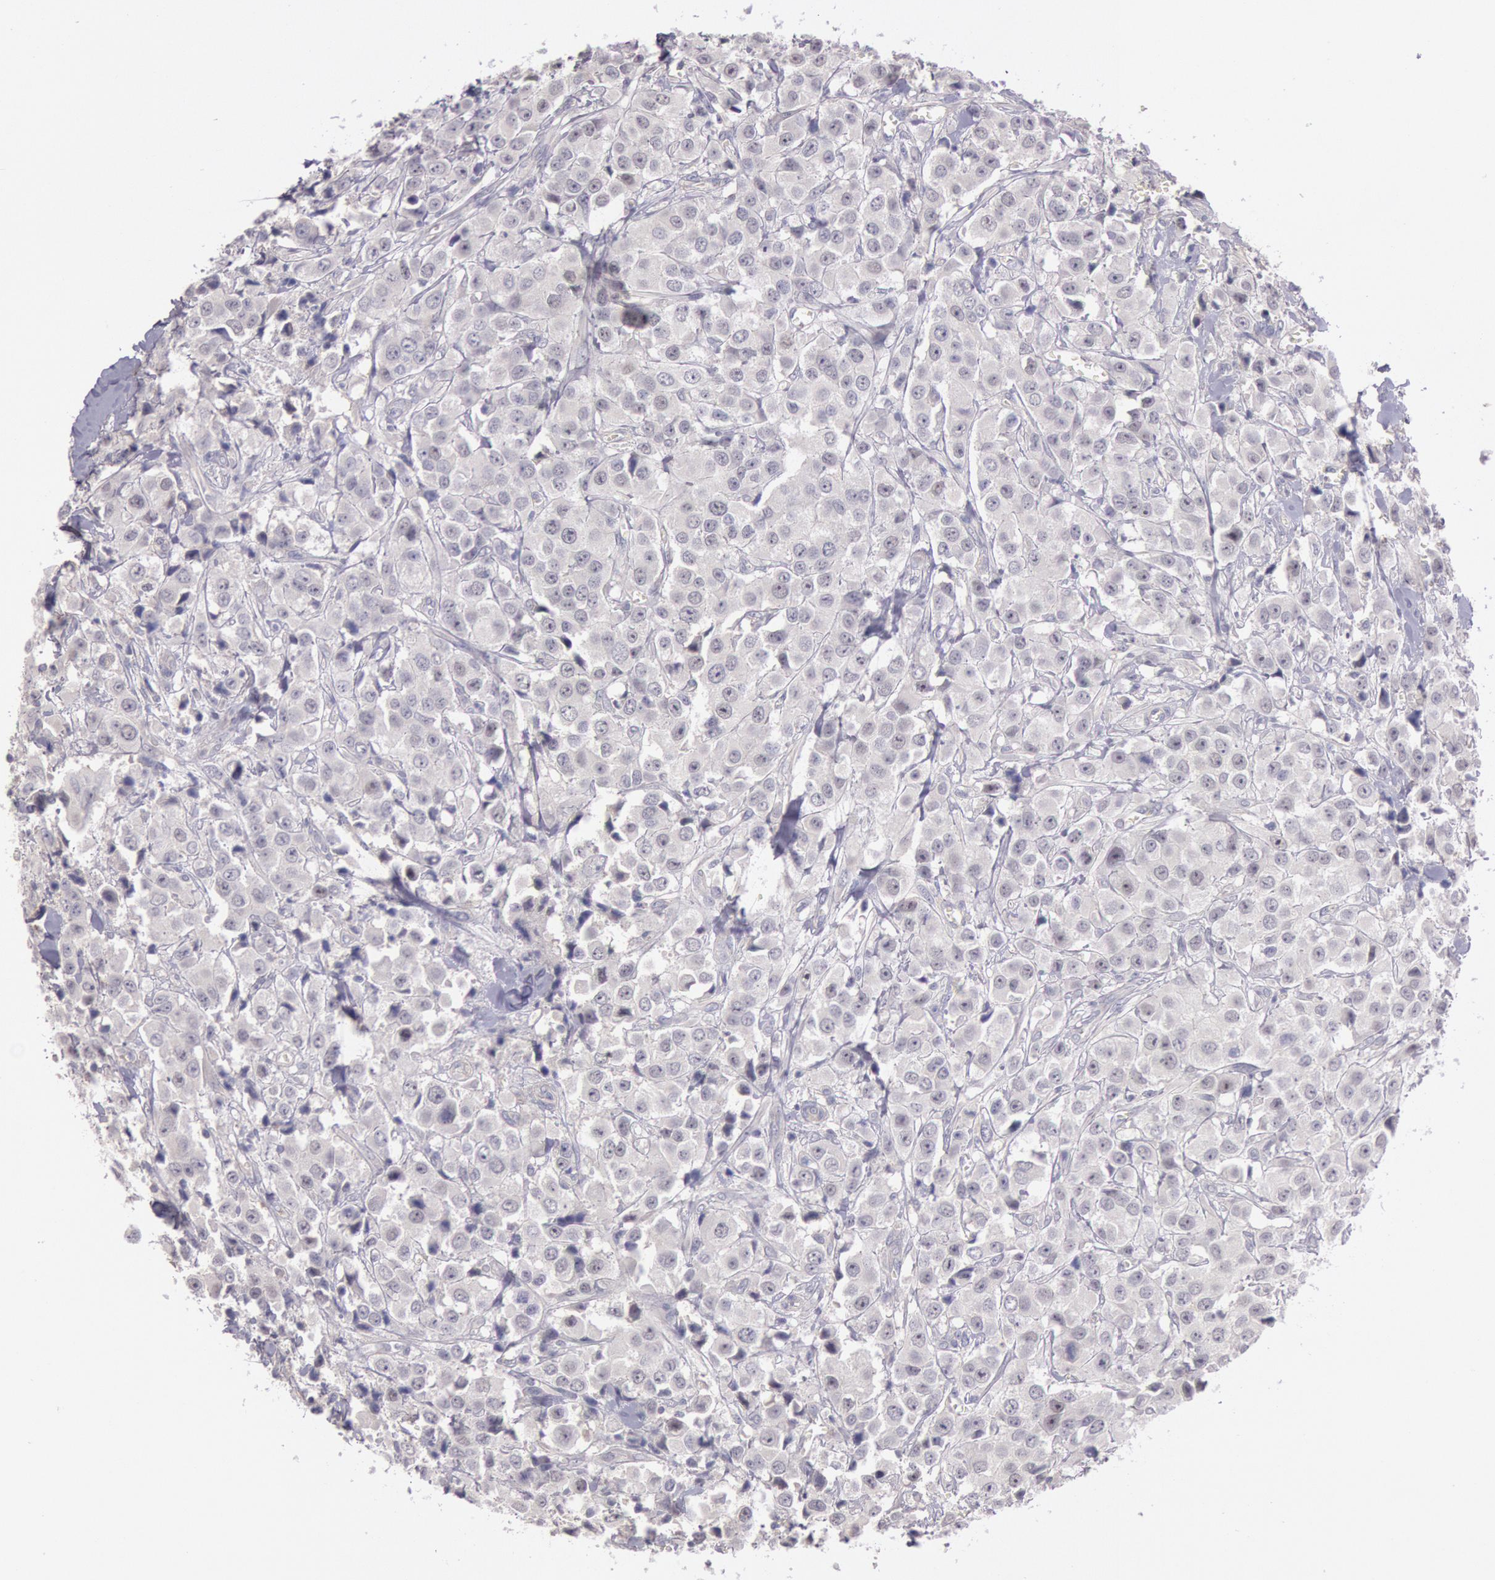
{"staining": {"intensity": "weak", "quantity": "25%-75%", "location": "cytoplasmic/membranous"}, "tissue": "breast cancer", "cell_type": "Tumor cells", "image_type": "cancer", "snomed": [{"axis": "morphology", "description": "Duct carcinoma"}, {"axis": "topography", "description": "Breast"}], "caption": "Brown immunohistochemical staining in human breast infiltrating ductal carcinoma exhibits weak cytoplasmic/membranous expression in about 25%-75% of tumor cells.", "gene": "TRIB2", "patient": {"sex": "female", "age": 58}}